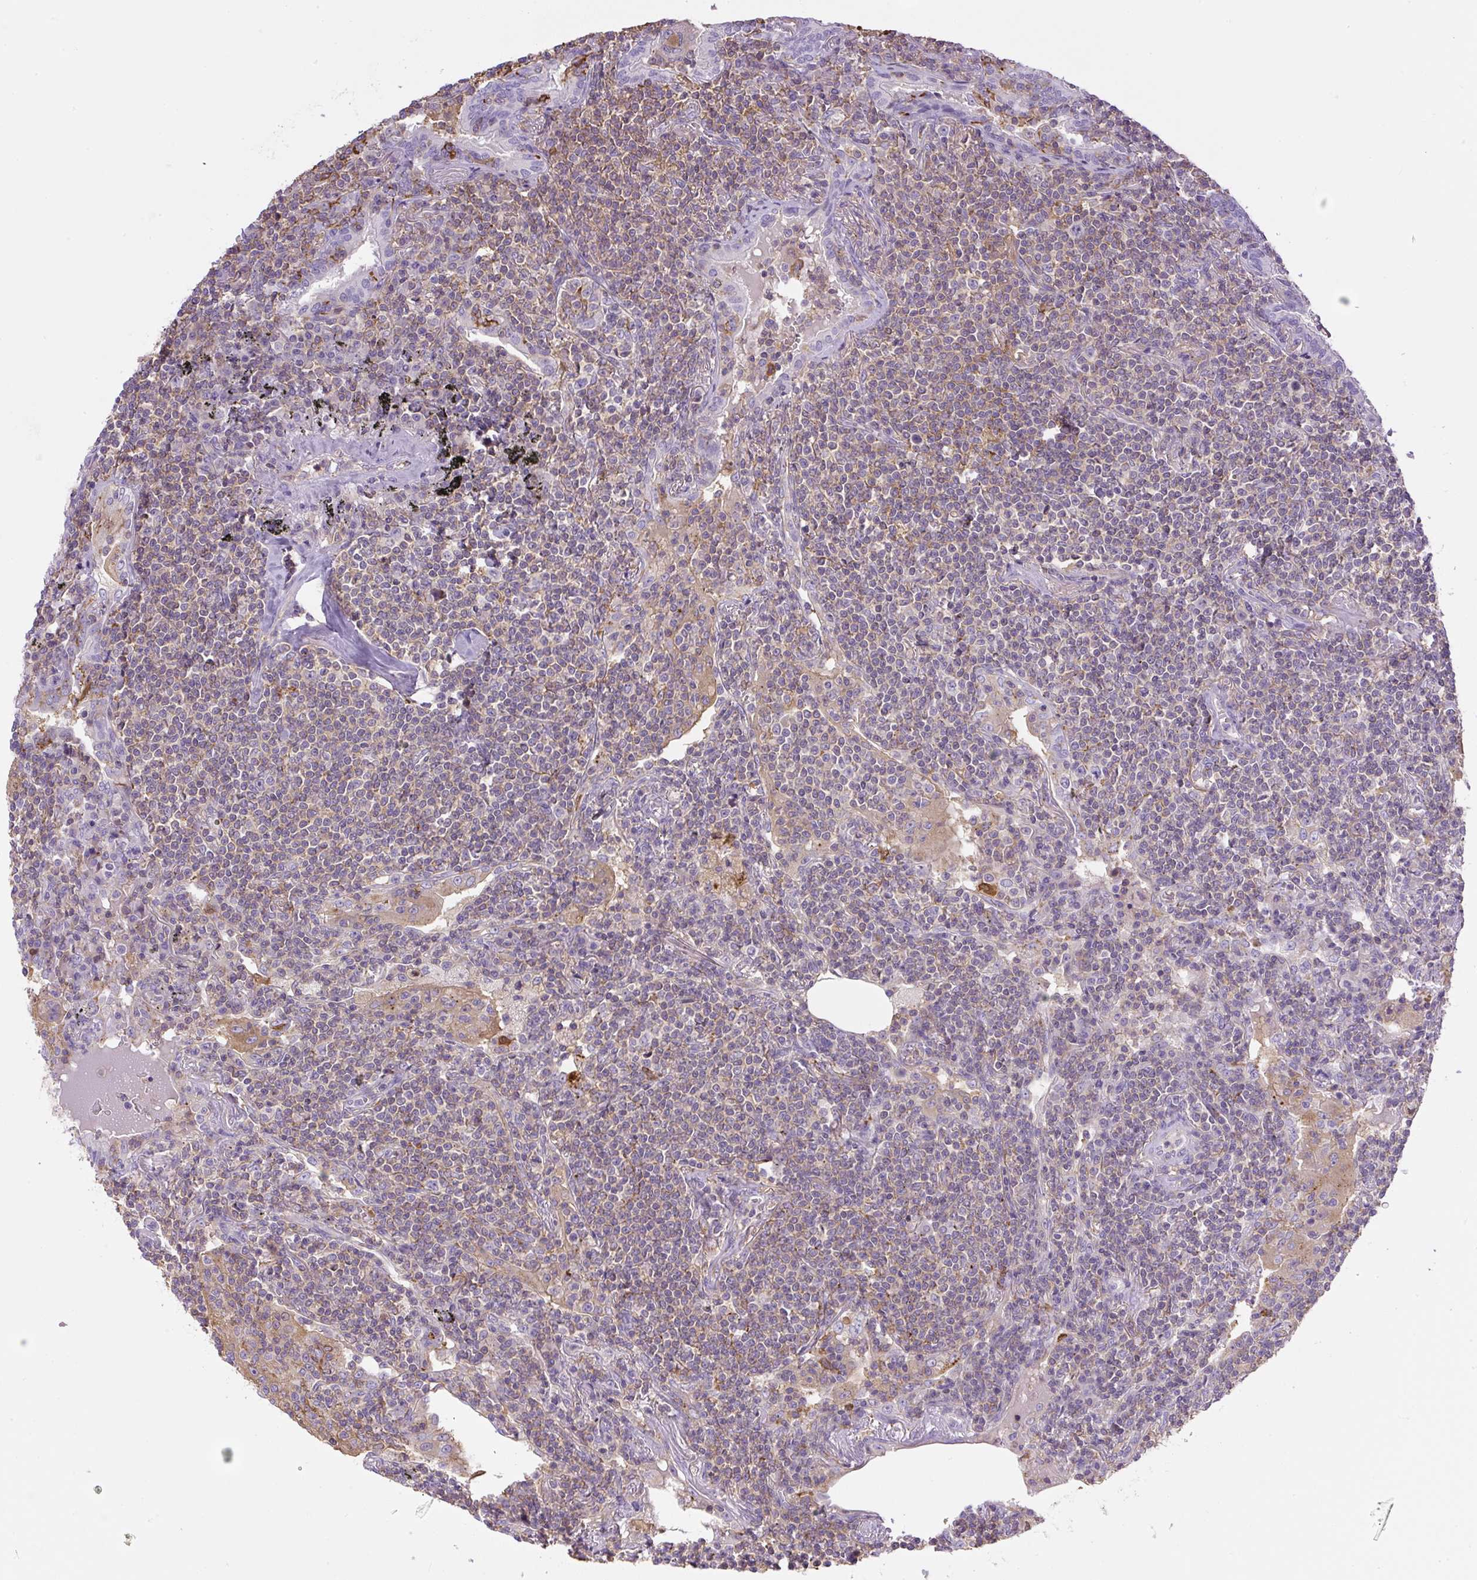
{"staining": {"intensity": "weak", "quantity": "25%-75%", "location": "cytoplasmic/membranous"}, "tissue": "lymphoma", "cell_type": "Tumor cells", "image_type": "cancer", "snomed": [{"axis": "morphology", "description": "Malignant lymphoma, non-Hodgkin's type, Low grade"}, {"axis": "topography", "description": "Lung"}], "caption": "This histopathology image shows immunohistochemistry staining of human lymphoma, with low weak cytoplasmic/membranous staining in approximately 25%-75% of tumor cells.", "gene": "PIP5KL1", "patient": {"sex": "female", "age": 71}}